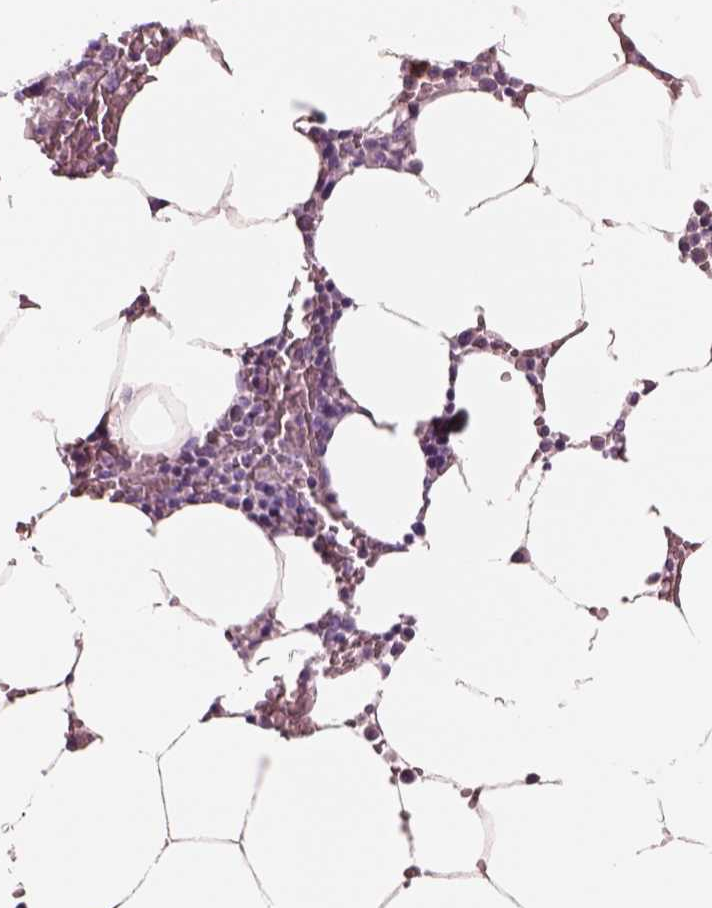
{"staining": {"intensity": "moderate", "quantity": "<25%", "location": "cytoplasmic/membranous"}, "tissue": "bone marrow", "cell_type": "Hematopoietic cells", "image_type": "normal", "snomed": [{"axis": "morphology", "description": "Normal tissue, NOS"}, {"axis": "topography", "description": "Bone marrow"}], "caption": "This histopathology image displays immunohistochemistry staining of normal human bone marrow, with low moderate cytoplasmic/membranous positivity in about <25% of hematopoietic cells.", "gene": "IGLL1", "patient": {"sex": "female", "age": 52}}